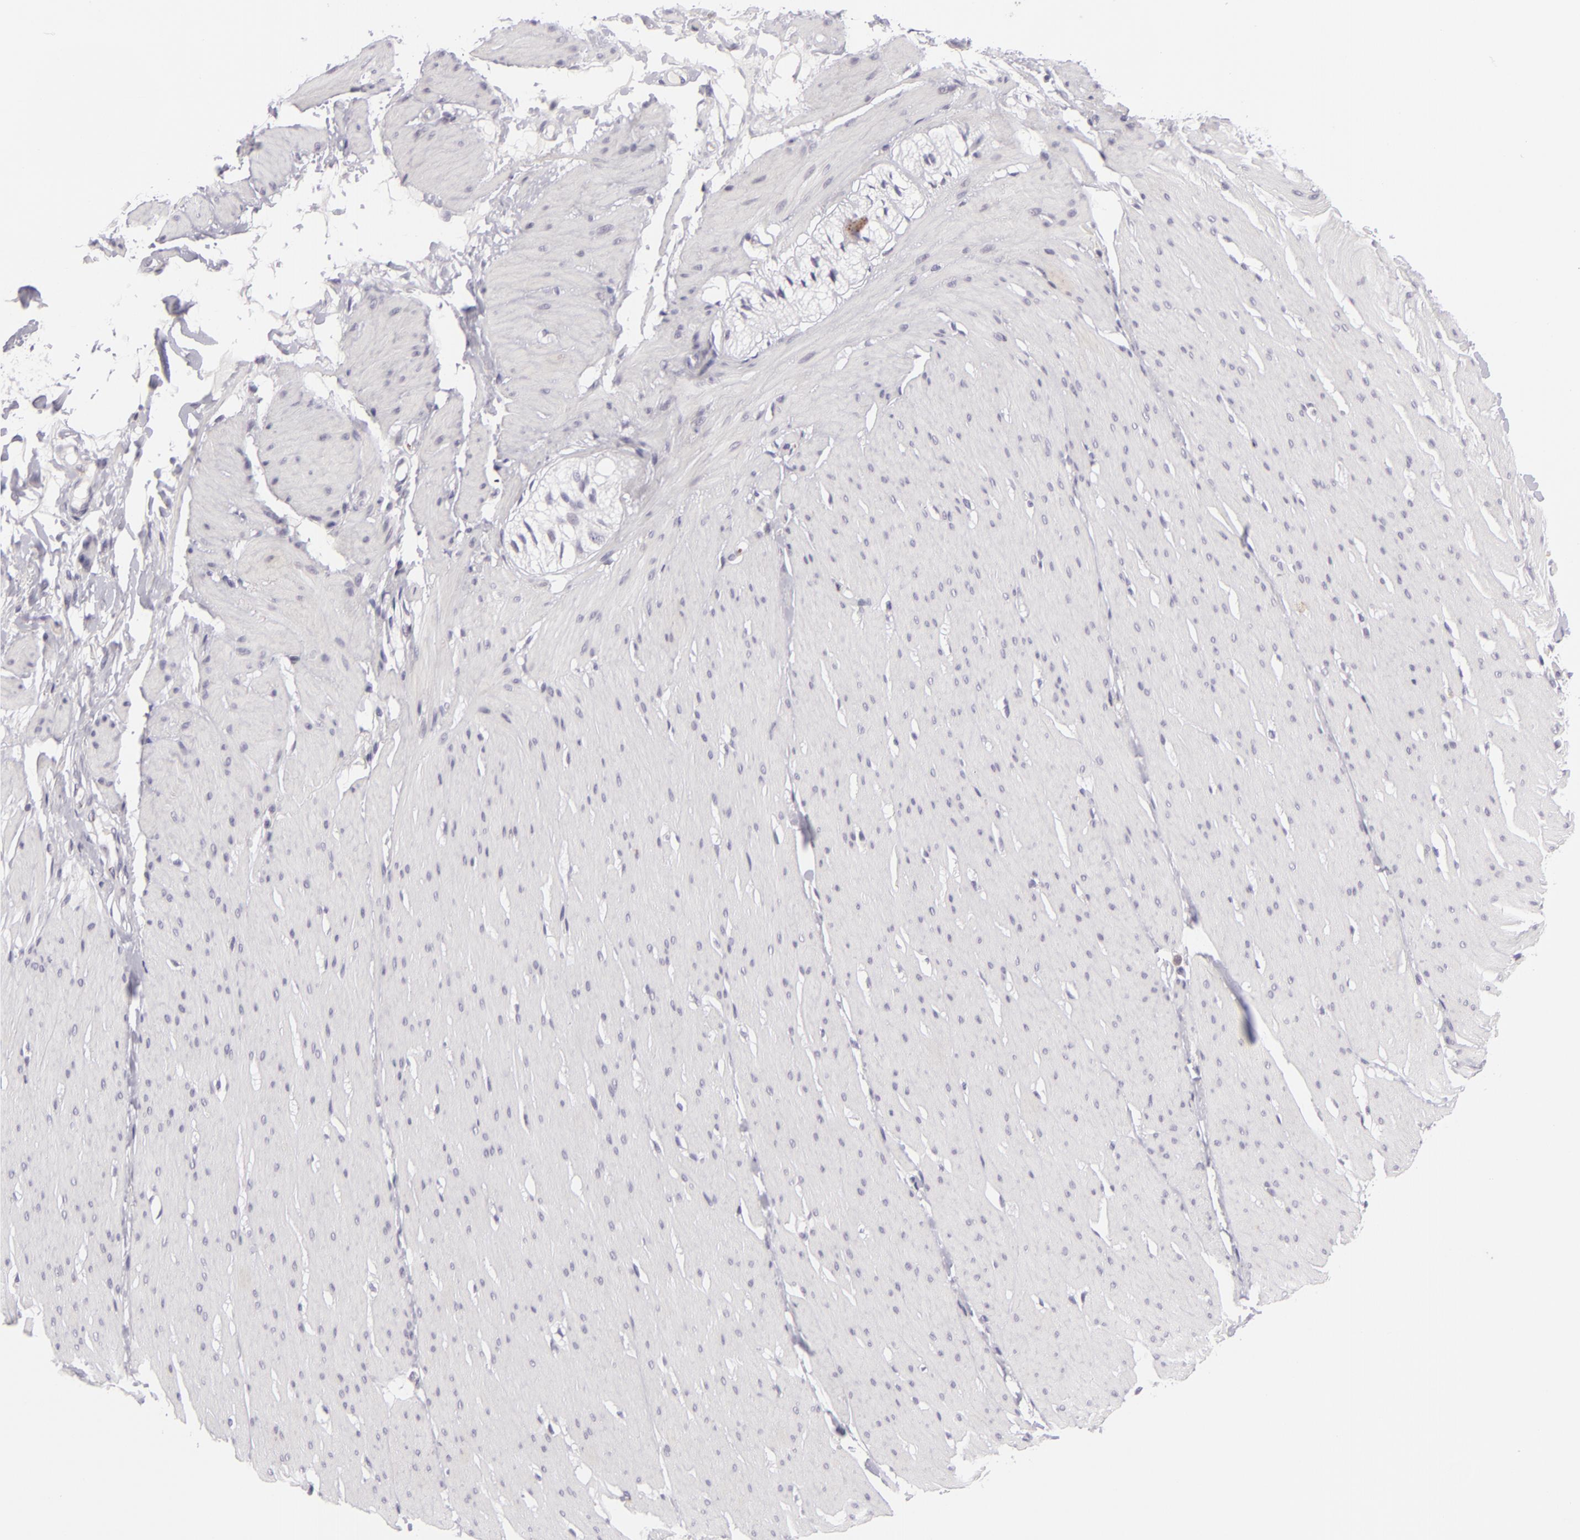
{"staining": {"intensity": "negative", "quantity": "none", "location": "none"}, "tissue": "smooth muscle", "cell_type": "Smooth muscle cells", "image_type": "normal", "snomed": [{"axis": "morphology", "description": "Normal tissue, NOS"}, {"axis": "topography", "description": "Smooth muscle"}, {"axis": "topography", "description": "Colon"}], "caption": "Immunohistochemistry photomicrograph of normal smooth muscle: smooth muscle stained with DAB exhibits no significant protein expression in smooth muscle cells. (DAB IHC, high magnification).", "gene": "KCNAB2", "patient": {"sex": "male", "age": 67}}